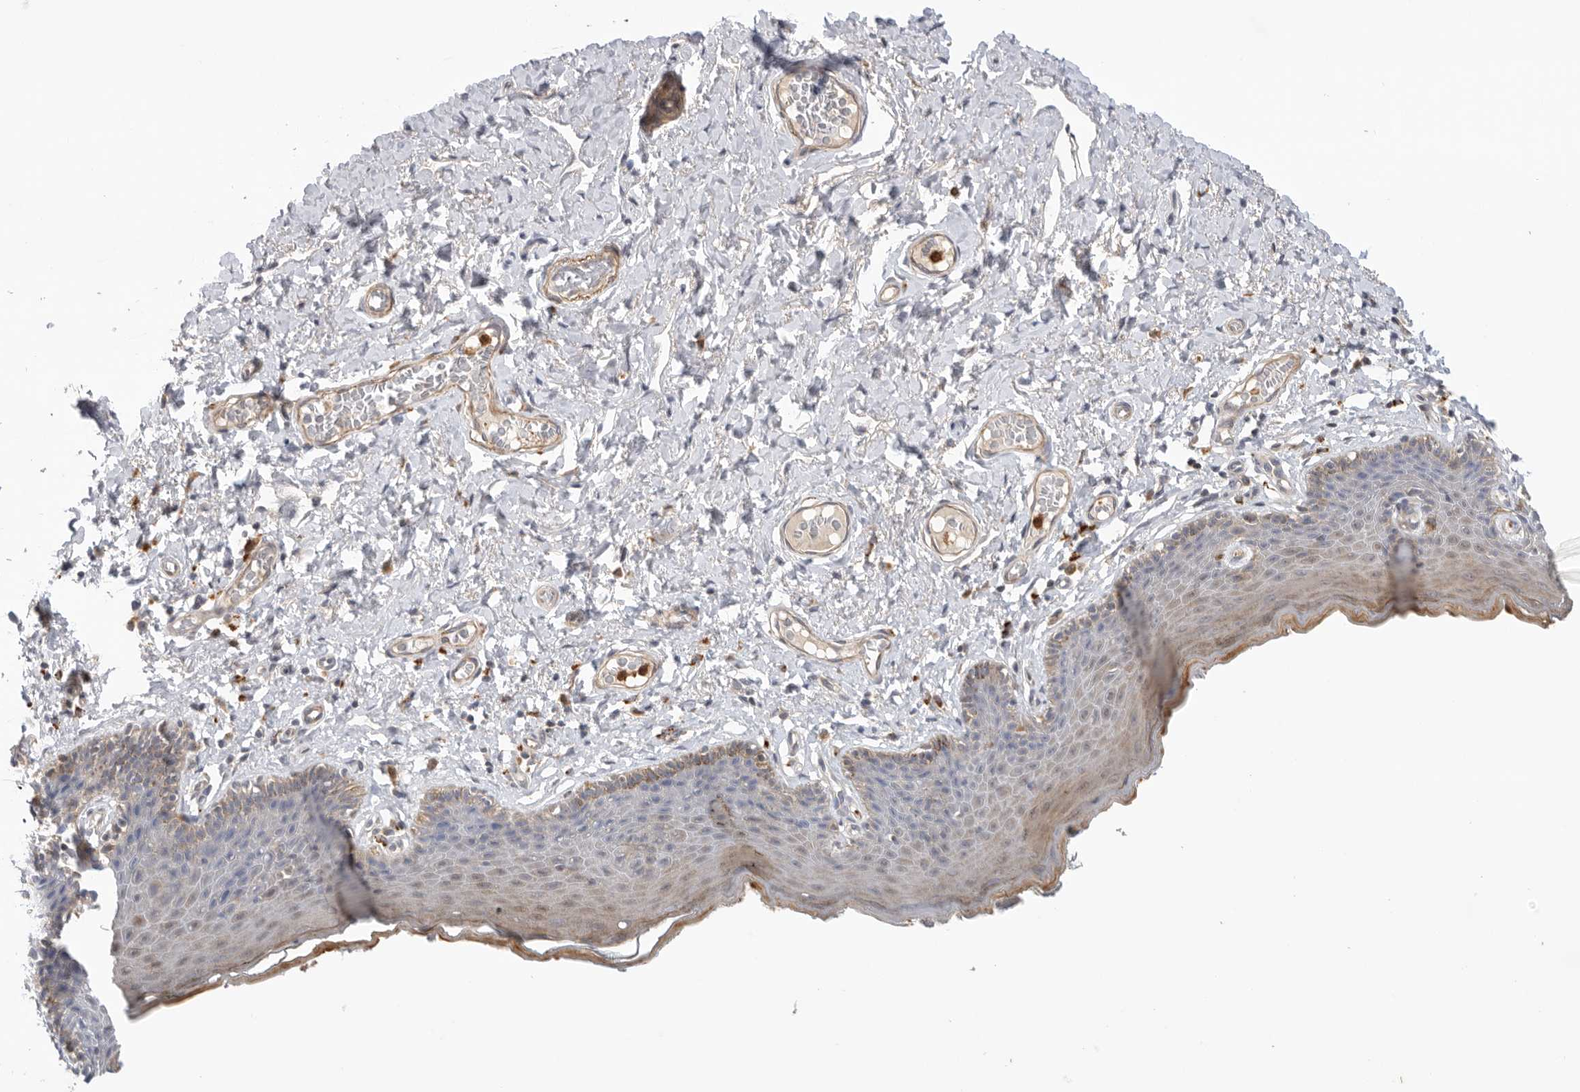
{"staining": {"intensity": "weak", "quantity": "25%-75%", "location": "cytoplasmic/membranous"}, "tissue": "skin", "cell_type": "Epidermal cells", "image_type": "normal", "snomed": [{"axis": "morphology", "description": "Normal tissue, NOS"}, {"axis": "topography", "description": "Vulva"}], "caption": "A micrograph showing weak cytoplasmic/membranous staining in approximately 25%-75% of epidermal cells in normal skin, as visualized by brown immunohistochemical staining.", "gene": "GNE", "patient": {"sex": "female", "age": 66}}